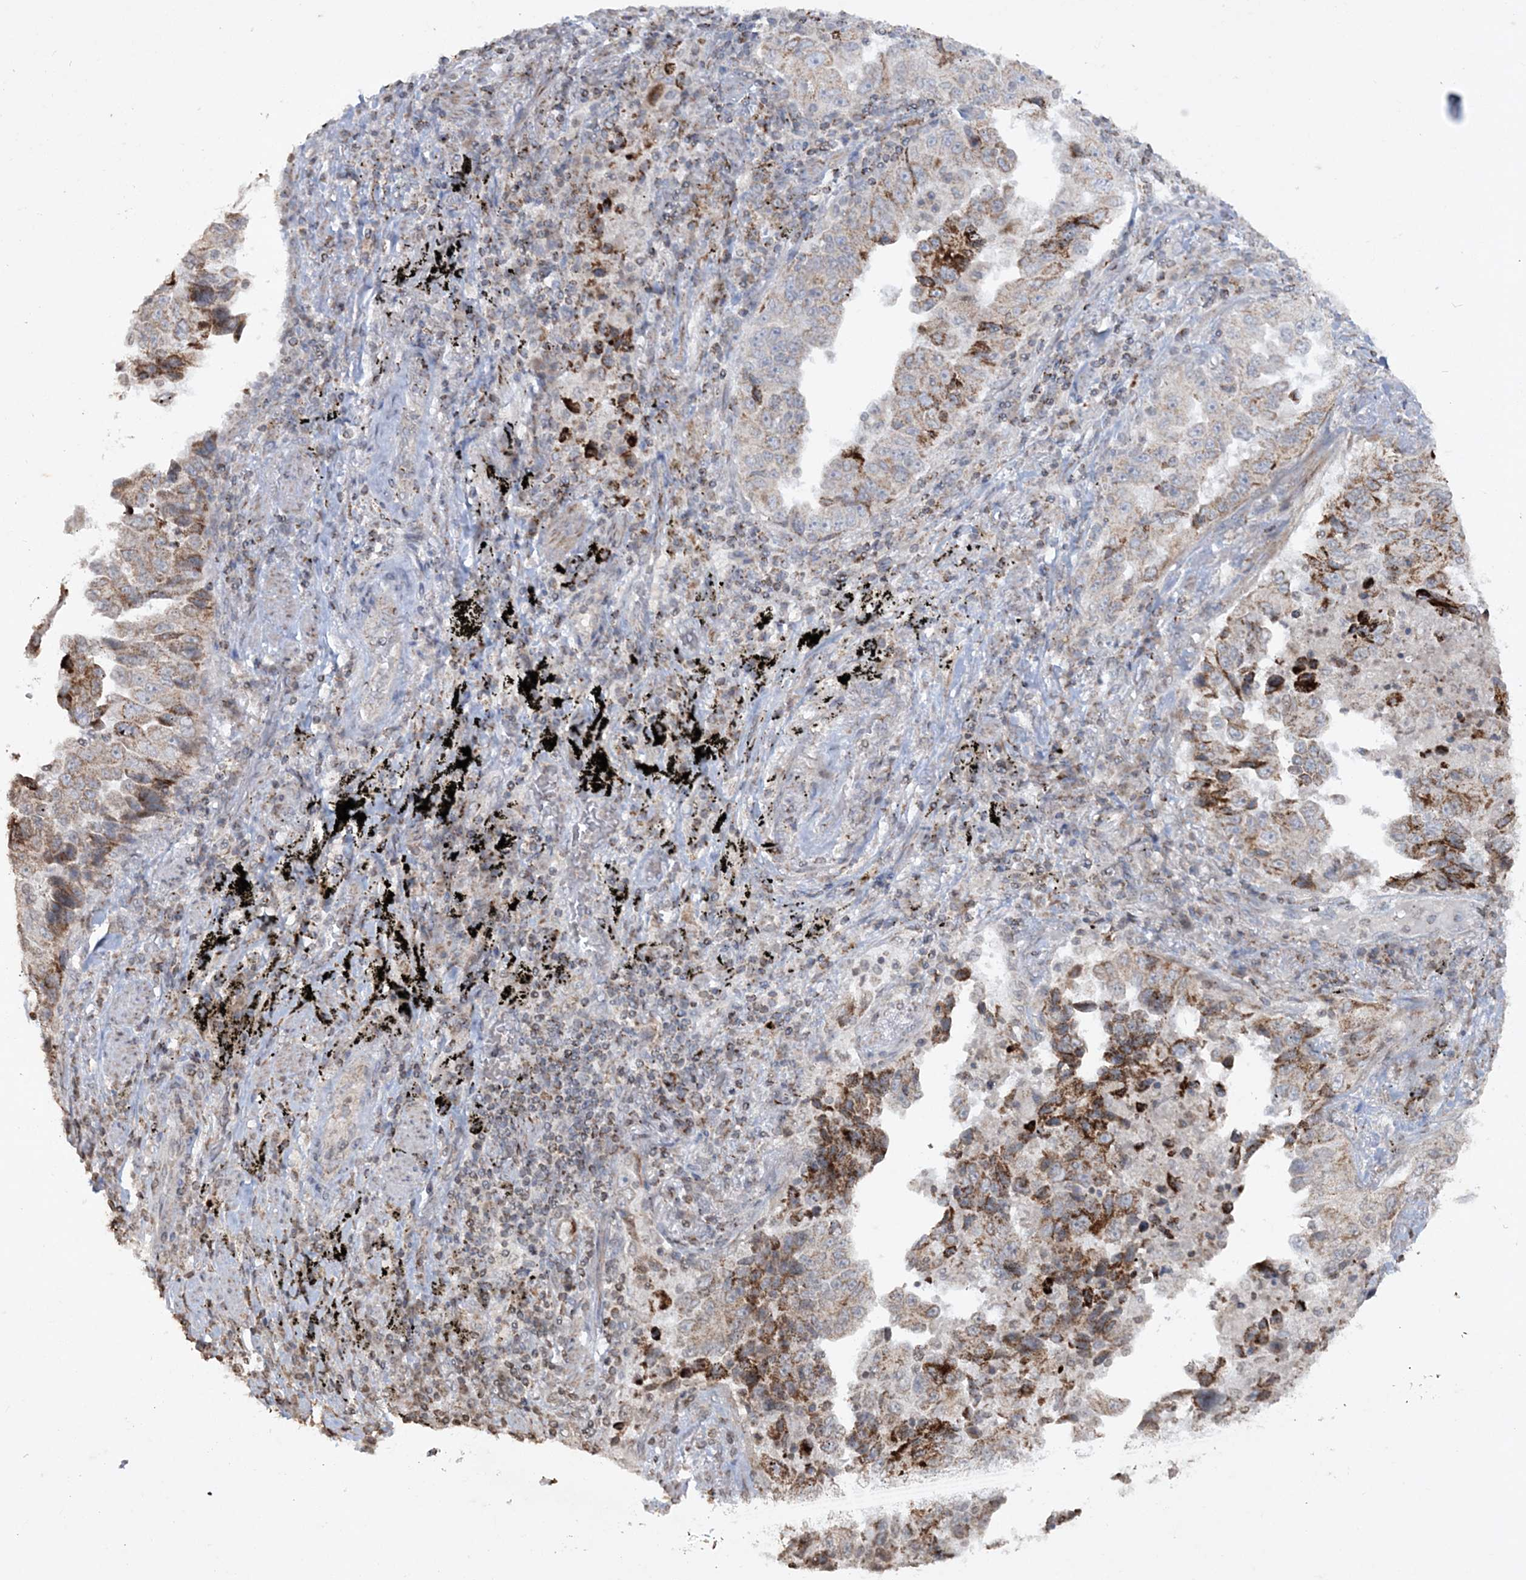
{"staining": {"intensity": "moderate", "quantity": "<25%", "location": "cytoplasmic/membranous"}, "tissue": "lung cancer", "cell_type": "Tumor cells", "image_type": "cancer", "snomed": [{"axis": "morphology", "description": "Adenocarcinoma, NOS"}, {"axis": "topography", "description": "Lung"}], "caption": "Brown immunohistochemical staining in lung cancer (adenocarcinoma) reveals moderate cytoplasmic/membranous expression in about <25% of tumor cells. The staining was performed using DAB to visualize the protein expression in brown, while the nuclei were stained in blue with hematoxylin (Magnification: 20x).", "gene": "TTC7A", "patient": {"sex": "female", "age": 51}}